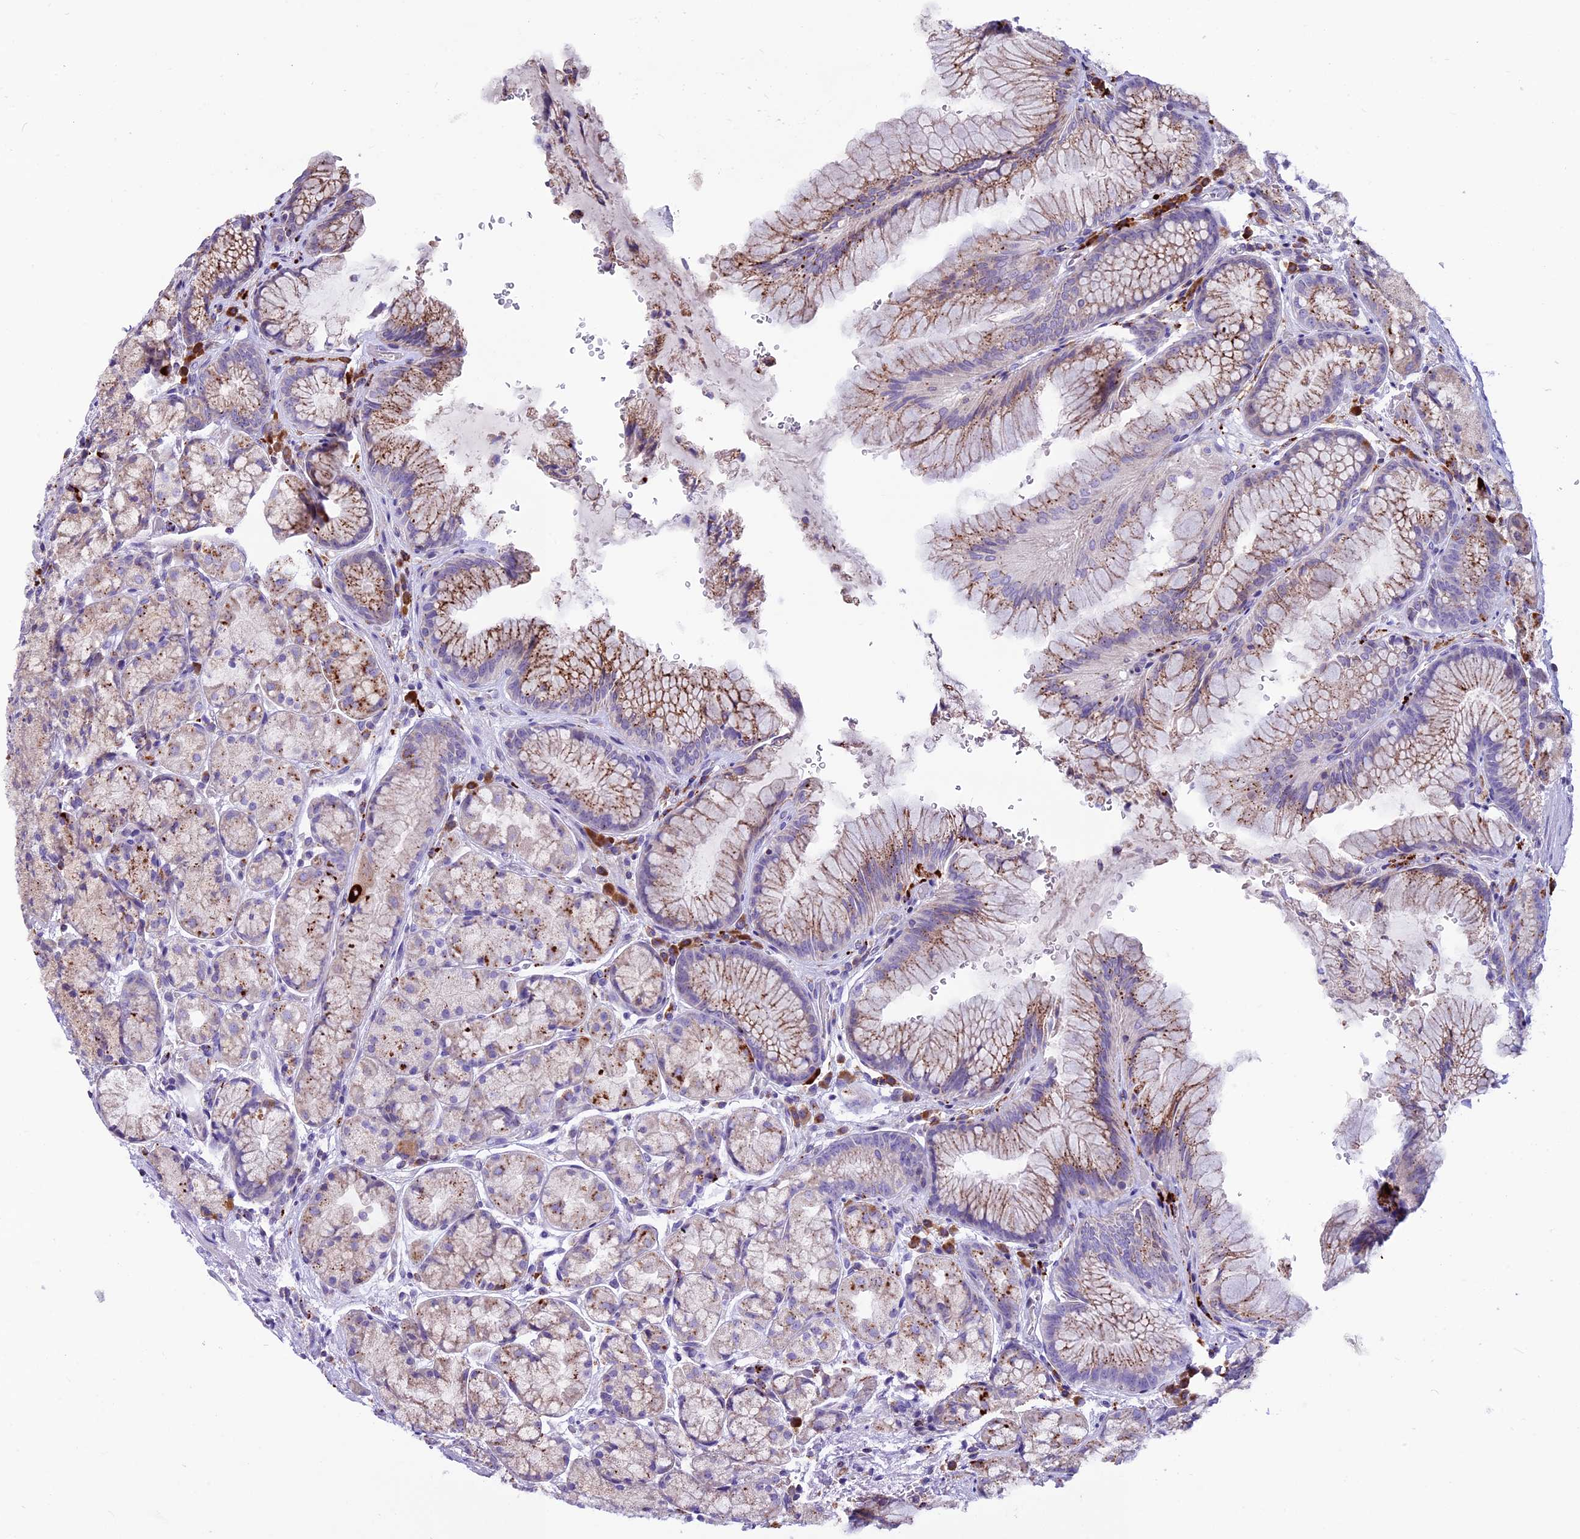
{"staining": {"intensity": "strong", "quantity": "25%-75%", "location": "cytoplasmic/membranous"}, "tissue": "stomach", "cell_type": "Glandular cells", "image_type": "normal", "snomed": [{"axis": "morphology", "description": "Normal tissue, NOS"}, {"axis": "topography", "description": "Stomach"}], "caption": "Immunohistochemical staining of benign human stomach reveals high levels of strong cytoplasmic/membranous staining in about 25%-75% of glandular cells. Immunohistochemistry (ihc) stains the protein of interest in brown and the nuclei are stained blue.", "gene": "THRSP", "patient": {"sex": "male", "age": 63}}